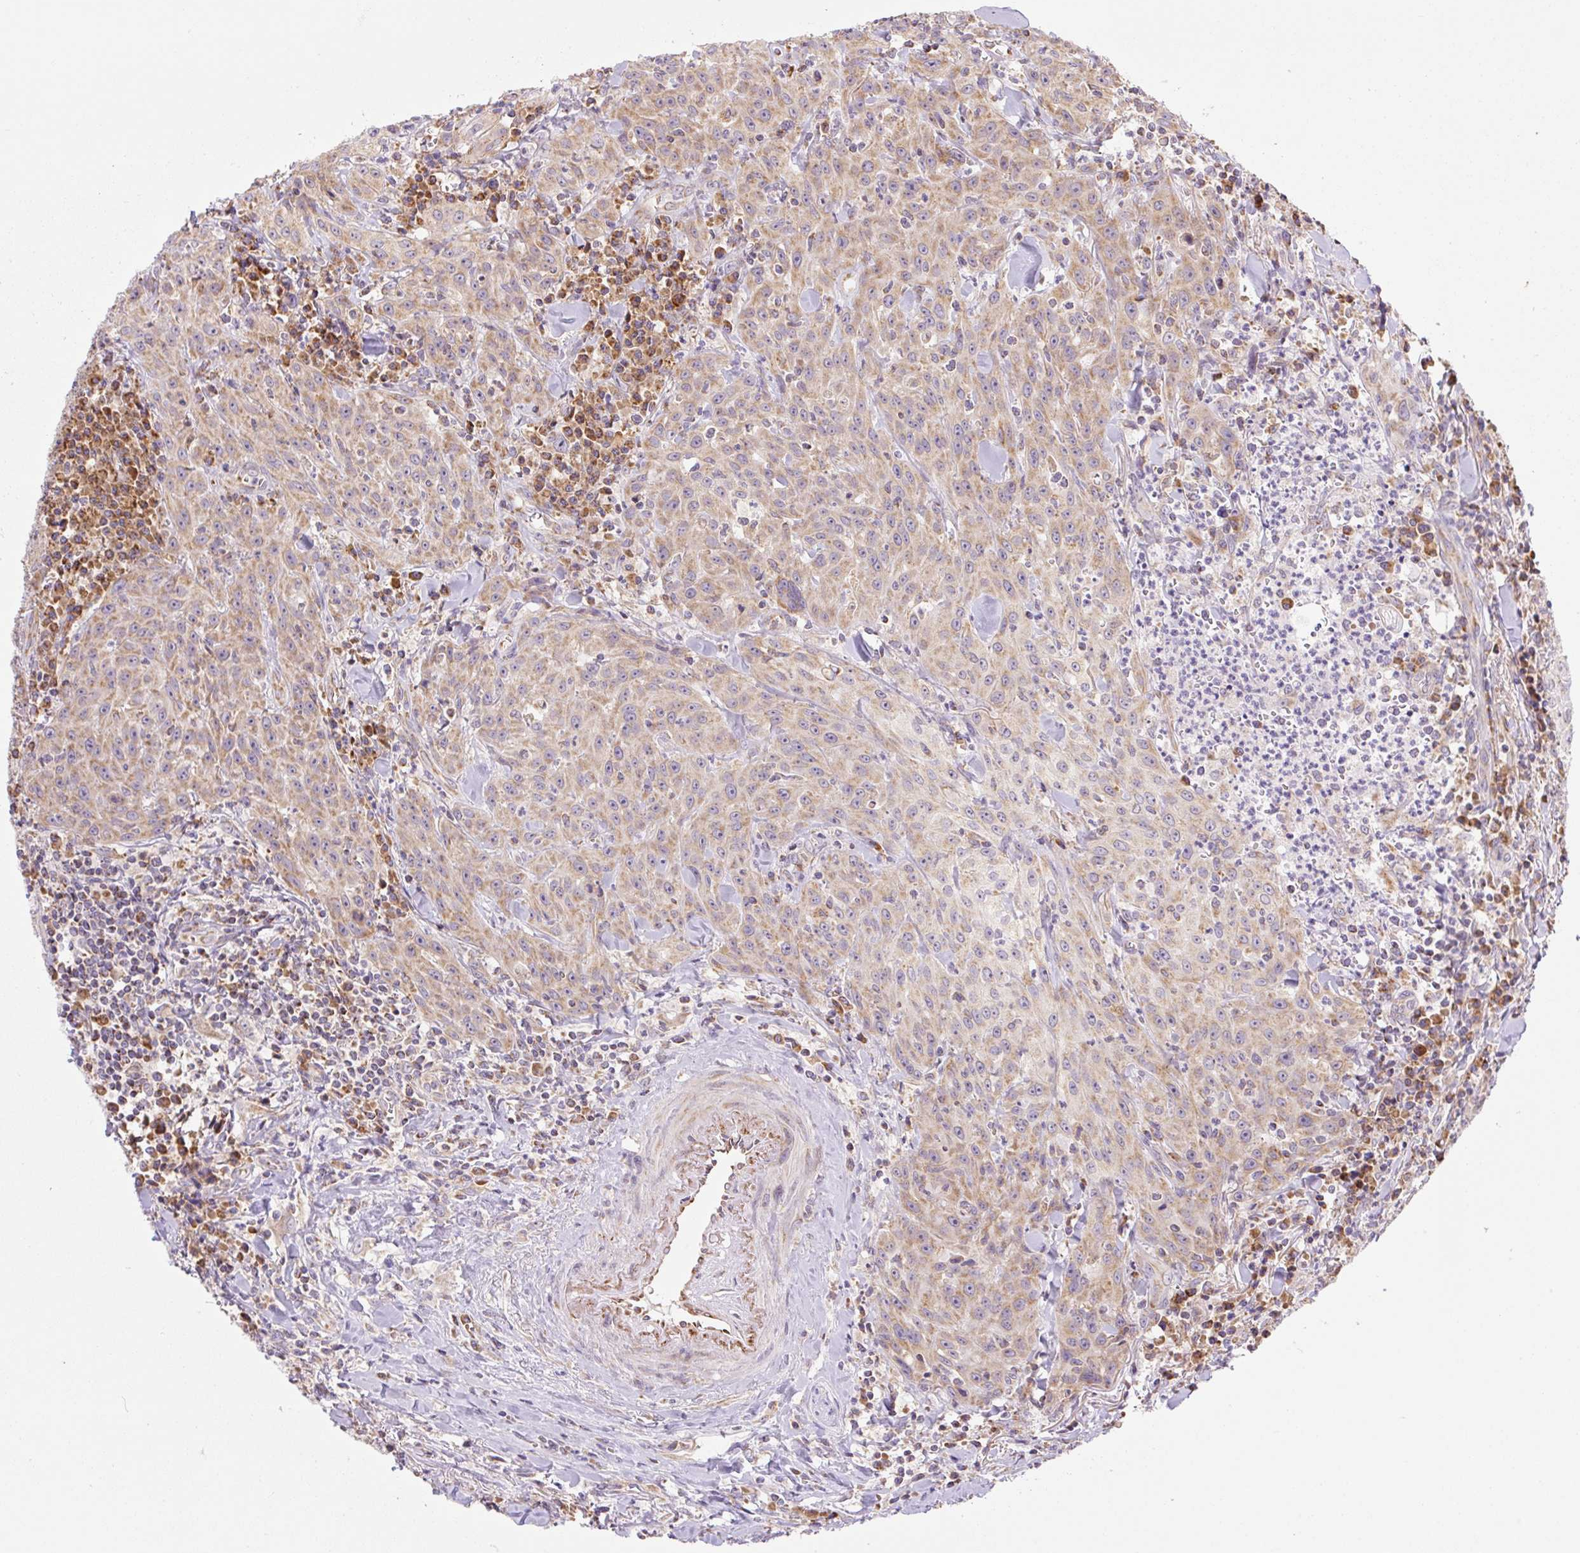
{"staining": {"intensity": "moderate", "quantity": "25%-75%", "location": "cytoplasmic/membranous"}, "tissue": "head and neck cancer", "cell_type": "Tumor cells", "image_type": "cancer", "snomed": [{"axis": "morphology", "description": "Normal tissue, NOS"}, {"axis": "morphology", "description": "Squamous cell carcinoma, NOS"}, {"axis": "topography", "description": "Oral tissue"}, {"axis": "topography", "description": "Head-Neck"}], "caption": "Immunohistochemistry (IHC) of squamous cell carcinoma (head and neck) exhibits medium levels of moderate cytoplasmic/membranous positivity in approximately 25%-75% of tumor cells. (IHC, brightfield microscopy, high magnification).", "gene": "GOSR2", "patient": {"sex": "female", "age": 70}}